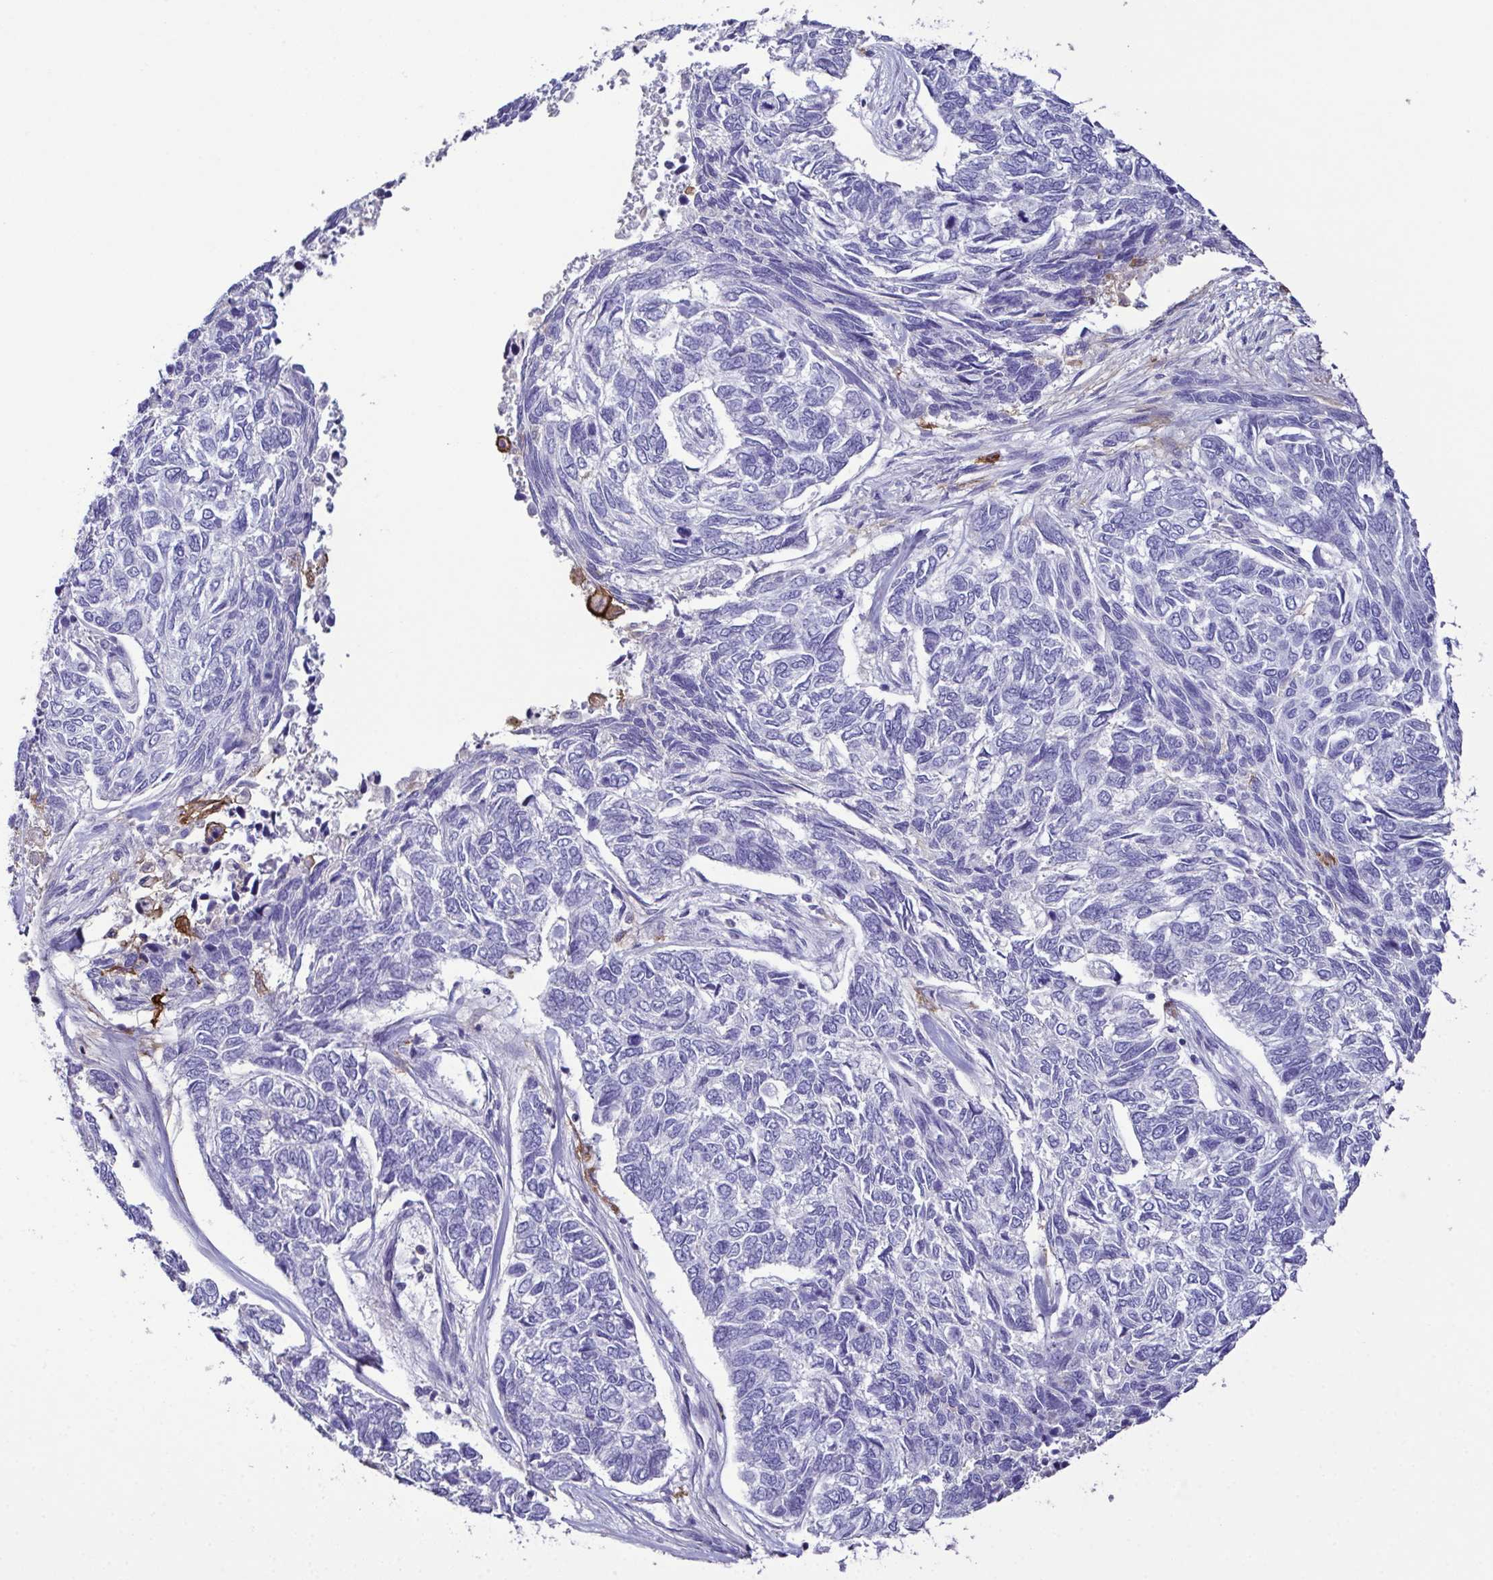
{"staining": {"intensity": "negative", "quantity": "none", "location": "none"}, "tissue": "skin cancer", "cell_type": "Tumor cells", "image_type": "cancer", "snomed": [{"axis": "morphology", "description": "Basal cell carcinoma"}, {"axis": "topography", "description": "Skin"}], "caption": "Immunohistochemistry photomicrograph of neoplastic tissue: human basal cell carcinoma (skin) stained with DAB demonstrates no significant protein expression in tumor cells. (IHC, brightfield microscopy, high magnification).", "gene": "MARCO", "patient": {"sex": "female", "age": 65}}